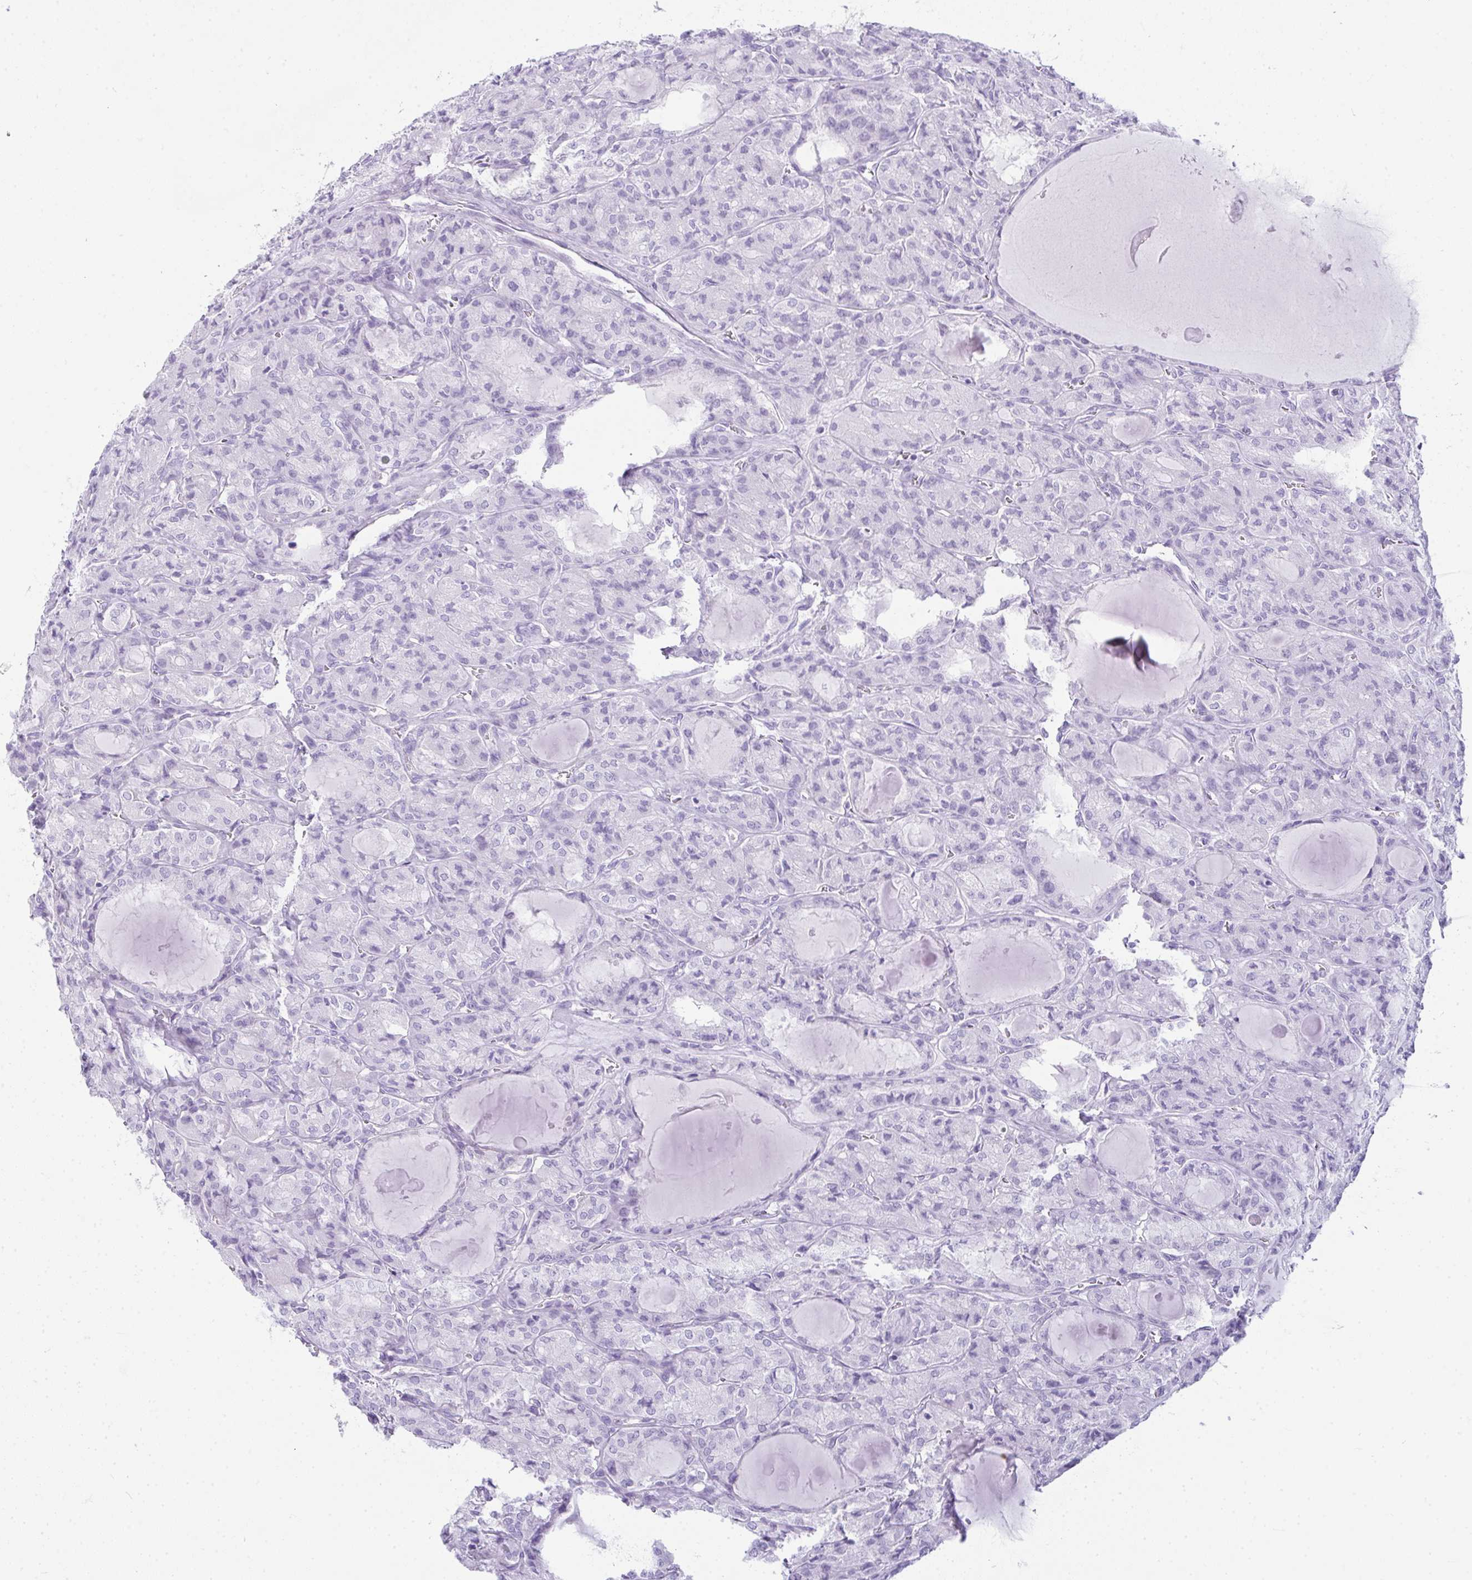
{"staining": {"intensity": "negative", "quantity": "none", "location": "none"}, "tissue": "thyroid cancer", "cell_type": "Tumor cells", "image_type": "cancer", "snomed": [{"axis": "morphology", "description": "Papillary adenocarcinoma, NOS"}, {"axis": "topography", "description": "Thyroid gland"}], "caption": "Papillary adenocarcinoma (thyroid) was stained to show a protein in brown. There is no significant staining in tumor cells. Nuclei are stained in blue.", "gene": "RASL10A", "patient": {"sex": "male", "age": 87}}